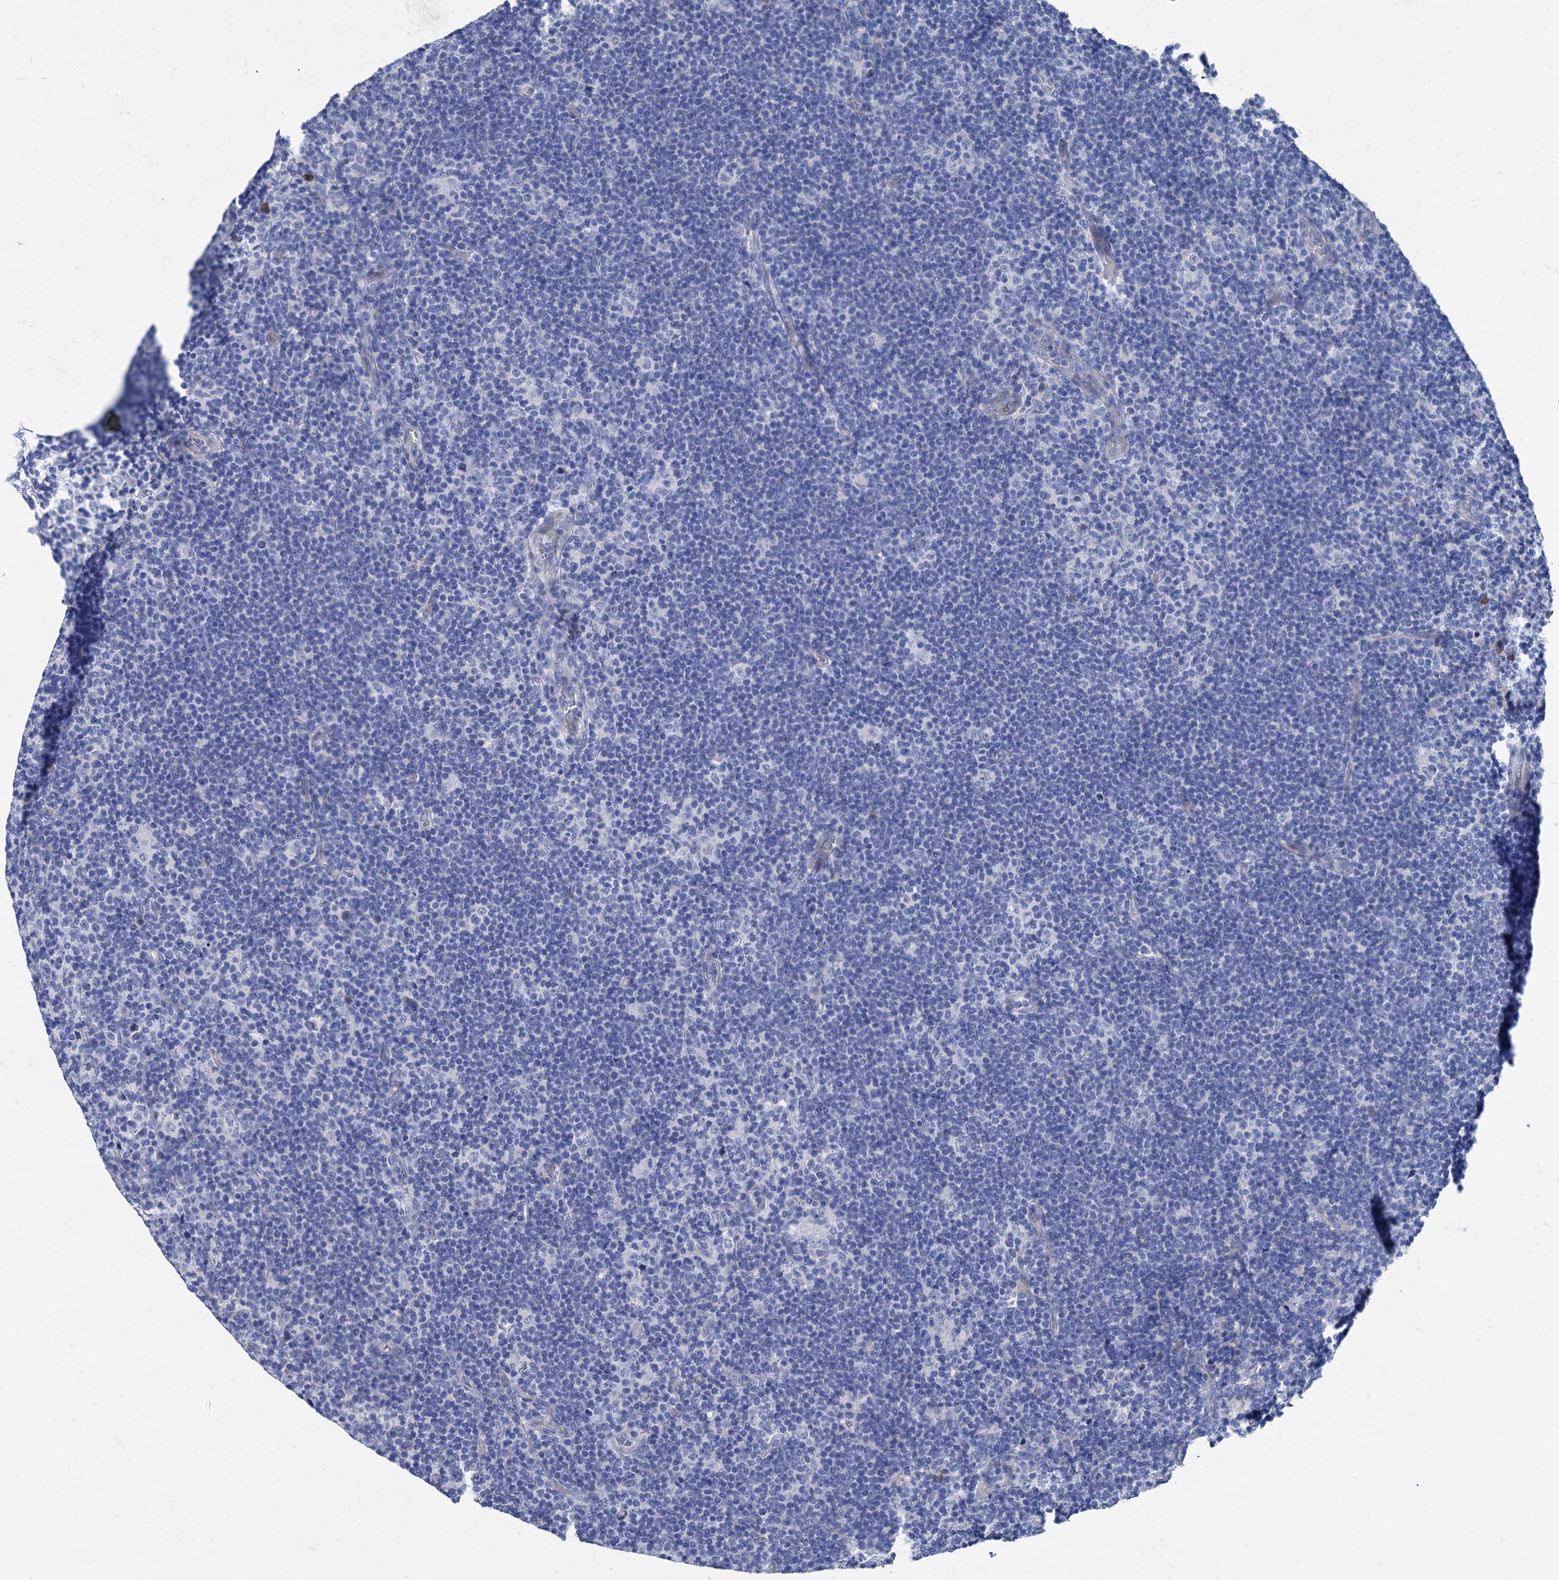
{"staining": {"intensity": "negative", "quantity": "none", "location": "none"}, "tissue": "lymphoma", "cell_type": "Tumor cells", "image_type": "cancer", "snomed": [{"axis": "morphology", "description": "Hodgkin's disease, NOS"}, {"axis": "topography", "description": "Lymph node"}], "caption": "Immunohistochemical staining of human lymphoma displays no significant staining in tumor cells. (DAB (3,3'-diaminobenzidine) IHC with hematoxylin counter stain).", "gene": "FOXR2", "patient": {"sex": "female", "age": 57}}